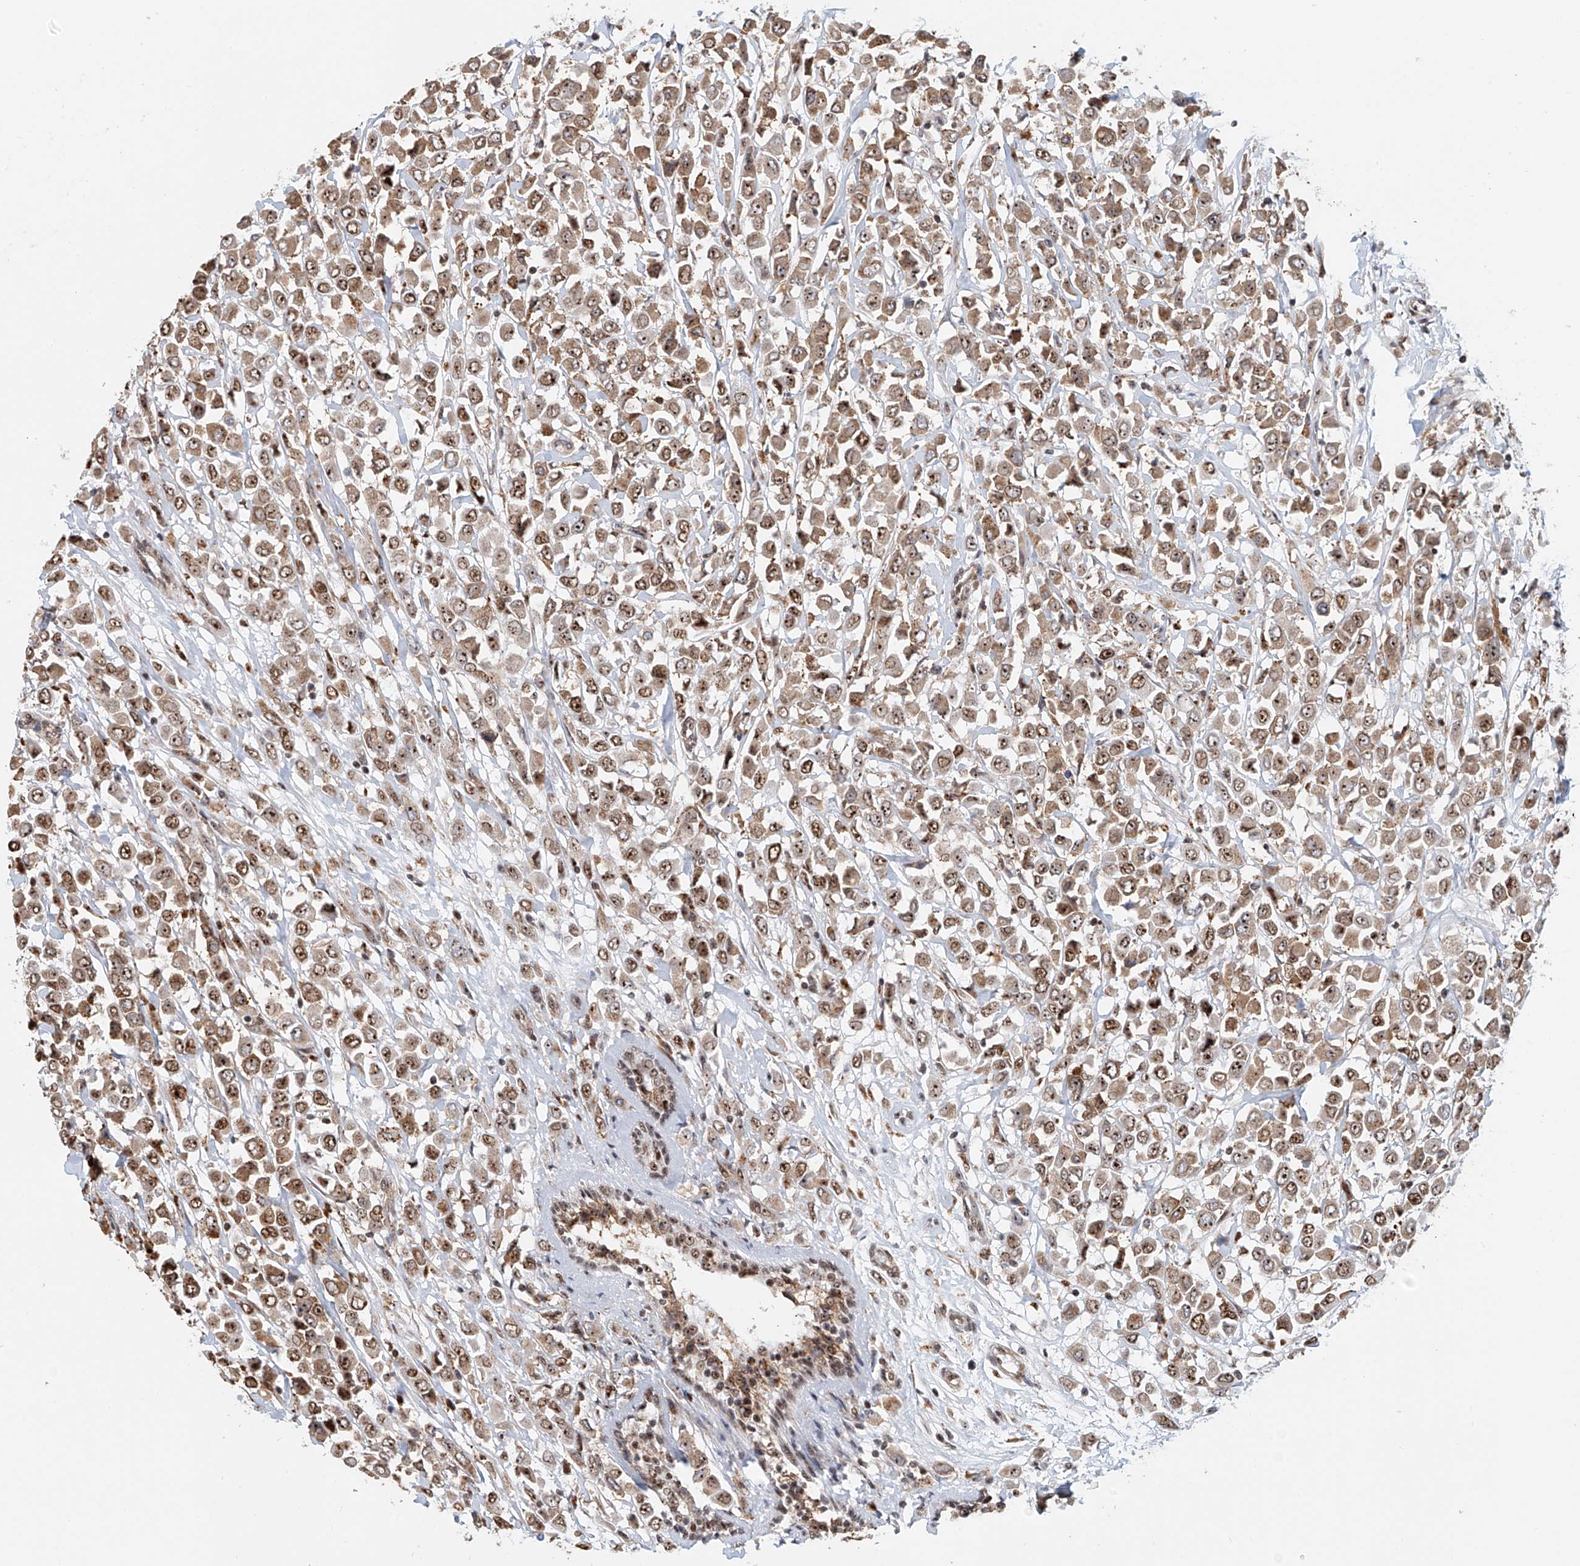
{"staining": {"intensity": "moderate", "quantity": ">75%", "location": "cytoplasmic/membranous,nuclear"}, "tissue": "breast cancer", "cell_type": "Tumor cells", "image_type": "cancer", "snomed": [{"axis": "morphology", "description": "Duct carcinoma"}, {"axis": "topography", "description": "Breast"}], "caption": "Immunohistochemistry (IHC) of human breast intraductal carcinoma shows medium levels of moderate cytoplasmic/membranous and nuclear positivity in about >75% of tumor cells. The staining is performed using DAB (3,3'-diaminobenzidine) brown chromogen to label protein expression. The nuclei are counter-stained blue using hematoxylin.", "gene": "PRUNE2", "patient": {"sex": "female", "age": 61}}